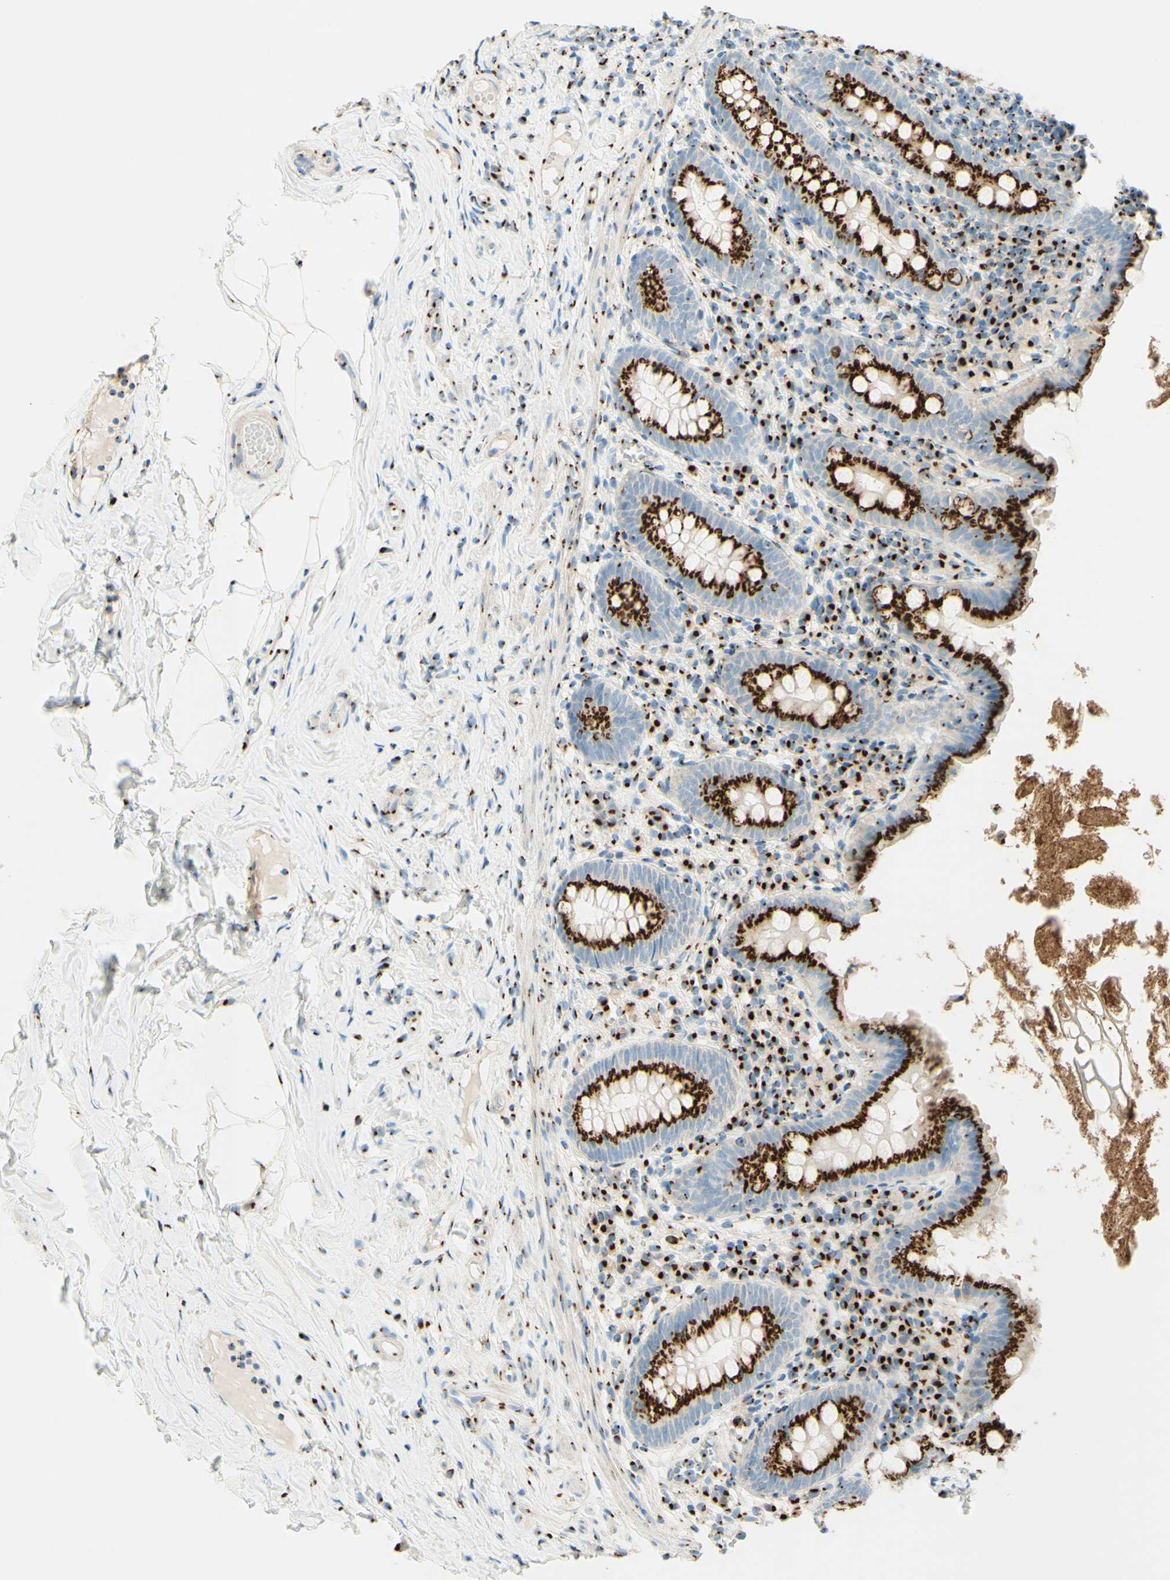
{"staining": {"intensity": "strong", "quantity": ">75%", "location": "cytoplasmic/membranous"}, "tissue": "appendix", "cell_type": "Glandular cells", "image_type": "normal", "snomed": [{"axis": "morphology", "description": "Normal tissue, NOS"}, {"axis": "topography", "description": "Appendix"}], "caption": "Protein analysis of benign appendix displays strong cytoplasmic/membranous expression in approximately >75% of glandular cells.", "gene": "GOLGB1", "patient": {"sex": "male", "age": 52}}